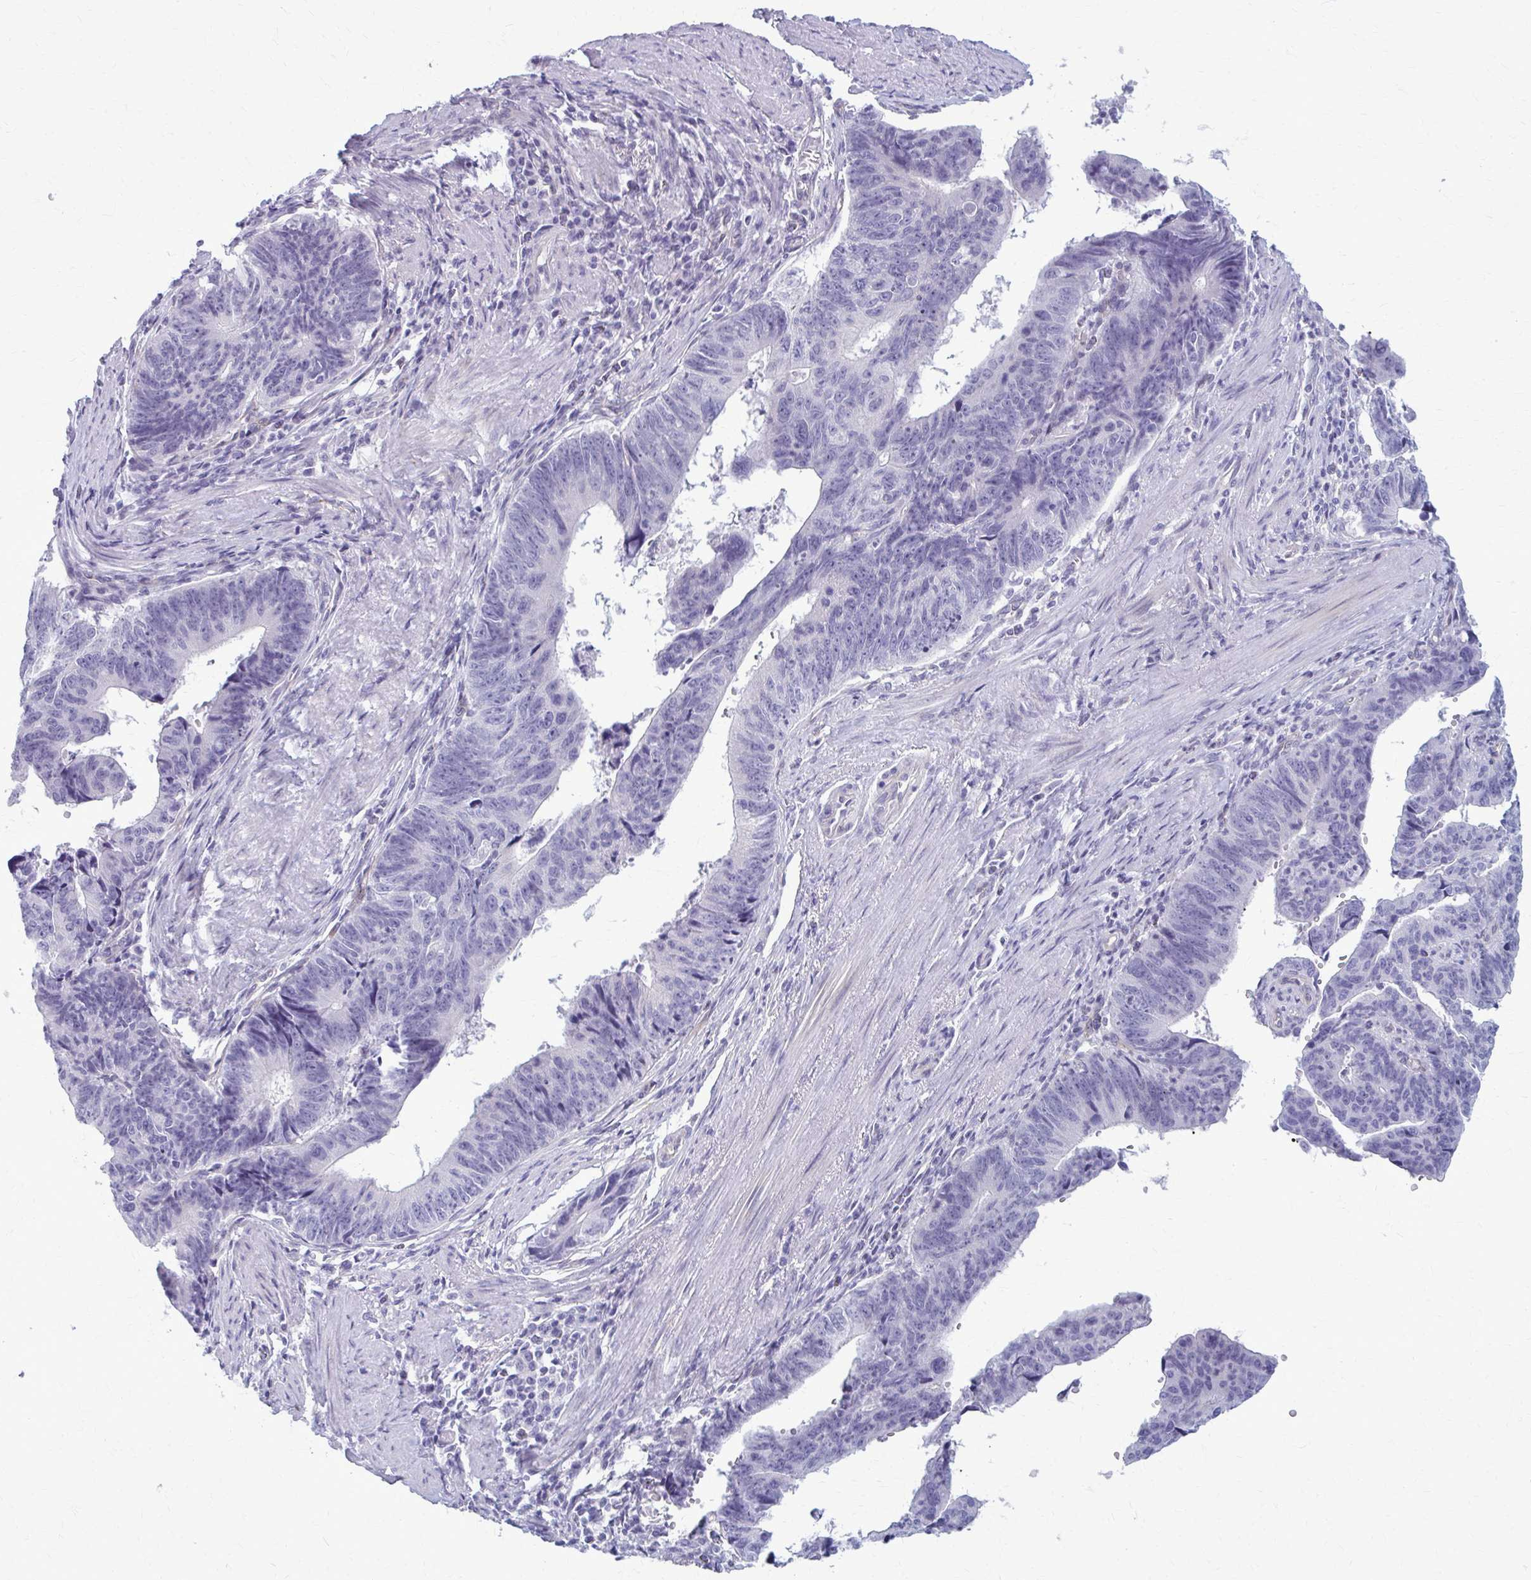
{"staining": {"intensity": "negative", "quantity": "none", "location": "none"}, "tissue": "stomach cancer", "cell_type": "Tumor cells", "image_type": "cancer", "snomed": [{"axis": "morphology", "description": "Adenocarcinoma, NOS"}, {"axis": "topography", "description": "Stomach"}], "caption": "Histopathology image shows no significant protein positivity in tumor cells of adenocarcinoma (stomach).", "gene": "CASQ2", "patient": {"sex": "male", "age": 59}}